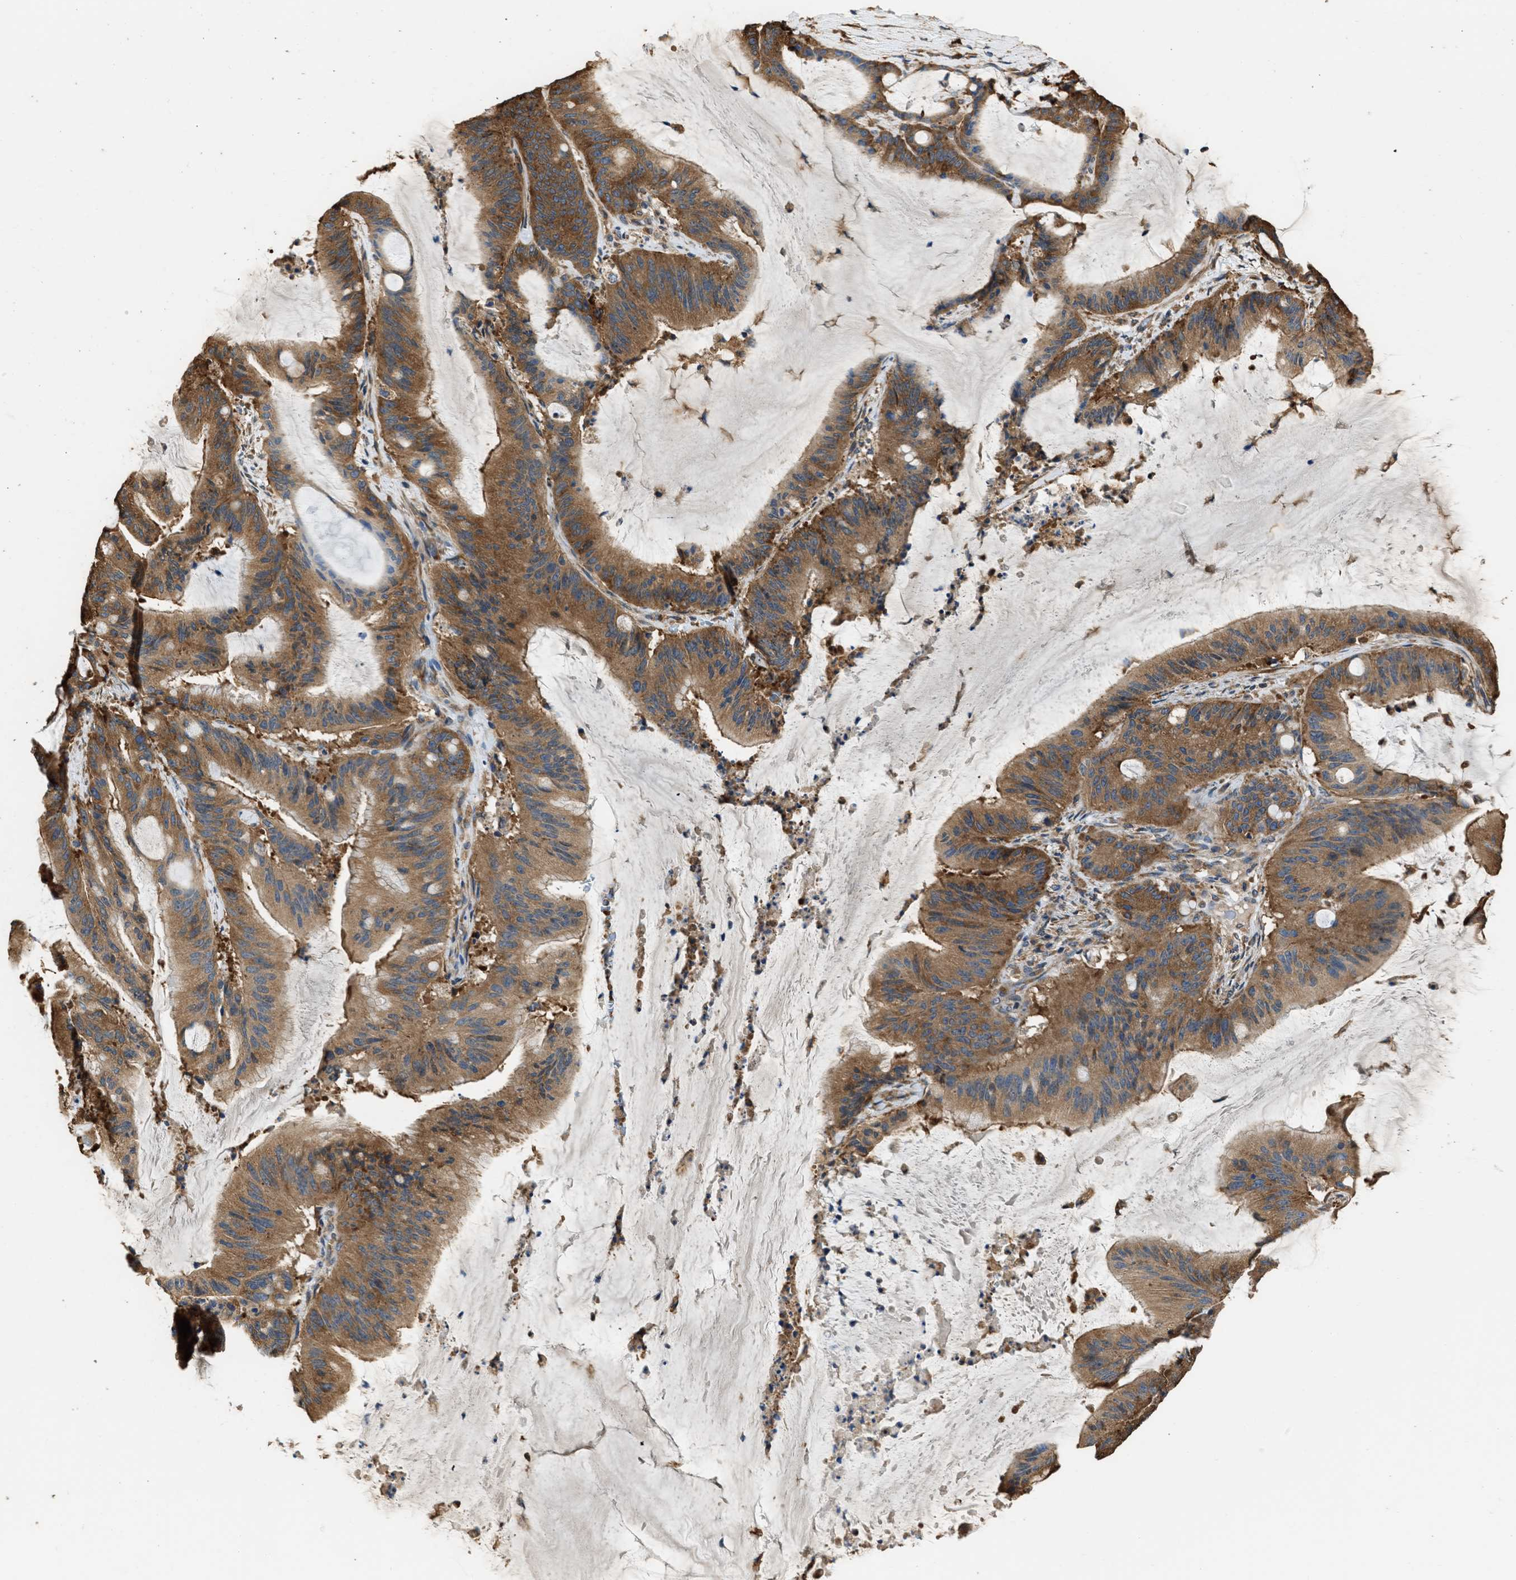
{"staining": {"intensity": "moderate", "quantity": ">75%", "location": "cytoplasmic/membranous"}, "tissue": "liver cancer", "cell_type": "Tumor cells", "image_type": "cancer", "snomed": [{"axis": "morphology", "description": "Normal tissue, NOS"}, {"axis": "morphology", "description": "Cholangiocarcinoma"}, {"axis": "topography", "description": "Liver"}, {"axis": "topography", "description": "Peripheral nerve tissue"}], "caption": "Liver cancer (cholangiocarcinoma) was stained to show a protein in brown. There is medium levels of moderate cytoplasmic/membranous staining in about >75% of tumor cells. The staining was performed using DAB (3,3'-diaminobenzidine), with brown indicating positive protein expression. Nuclei are stained blue with hematoxylin.", "gene": "SLC36A4", "patient": {"sex": "female", "age": 73}}